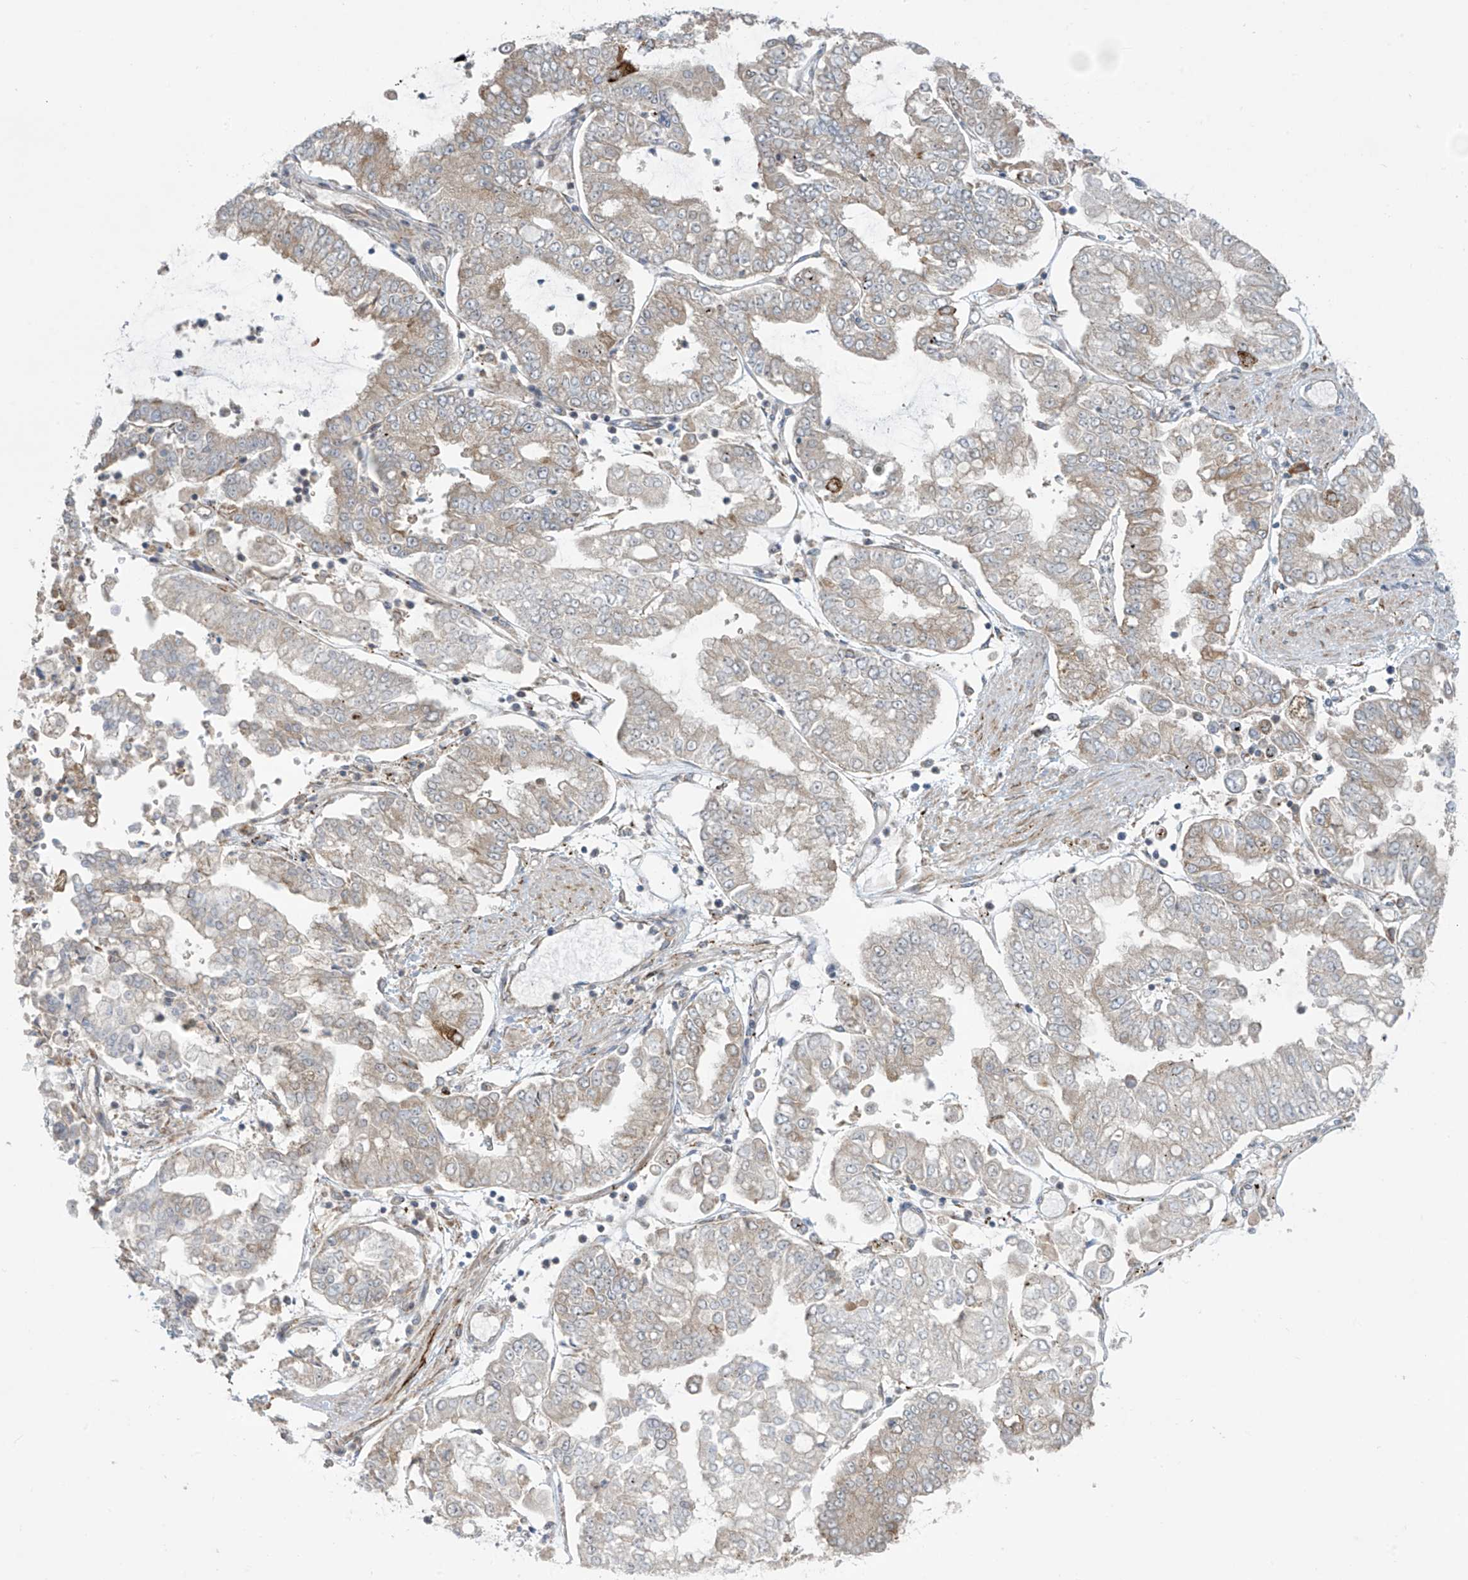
{"staining": {"intensity": "moderate", "quantity": "<25%", "location": "cytoplasmic/membranous"}, "tissue": "stomach cancer", "cell_type": "Tumor cells", "image_type": "cancer", "snomed": [{"axis": "morphology", "description": "Adenocarcinoma, NOS"}, {"axis": "topography", "description": "Stomach"}], "caption": "This image exhibits IHC staining of stomach cancer (adenocarcinoma), with low moderate cytoplasmic/membranous staining in approximately <25% of tumor cells.", "gene": "PPAT", "patient": {"sex": "male", "age": 76}}